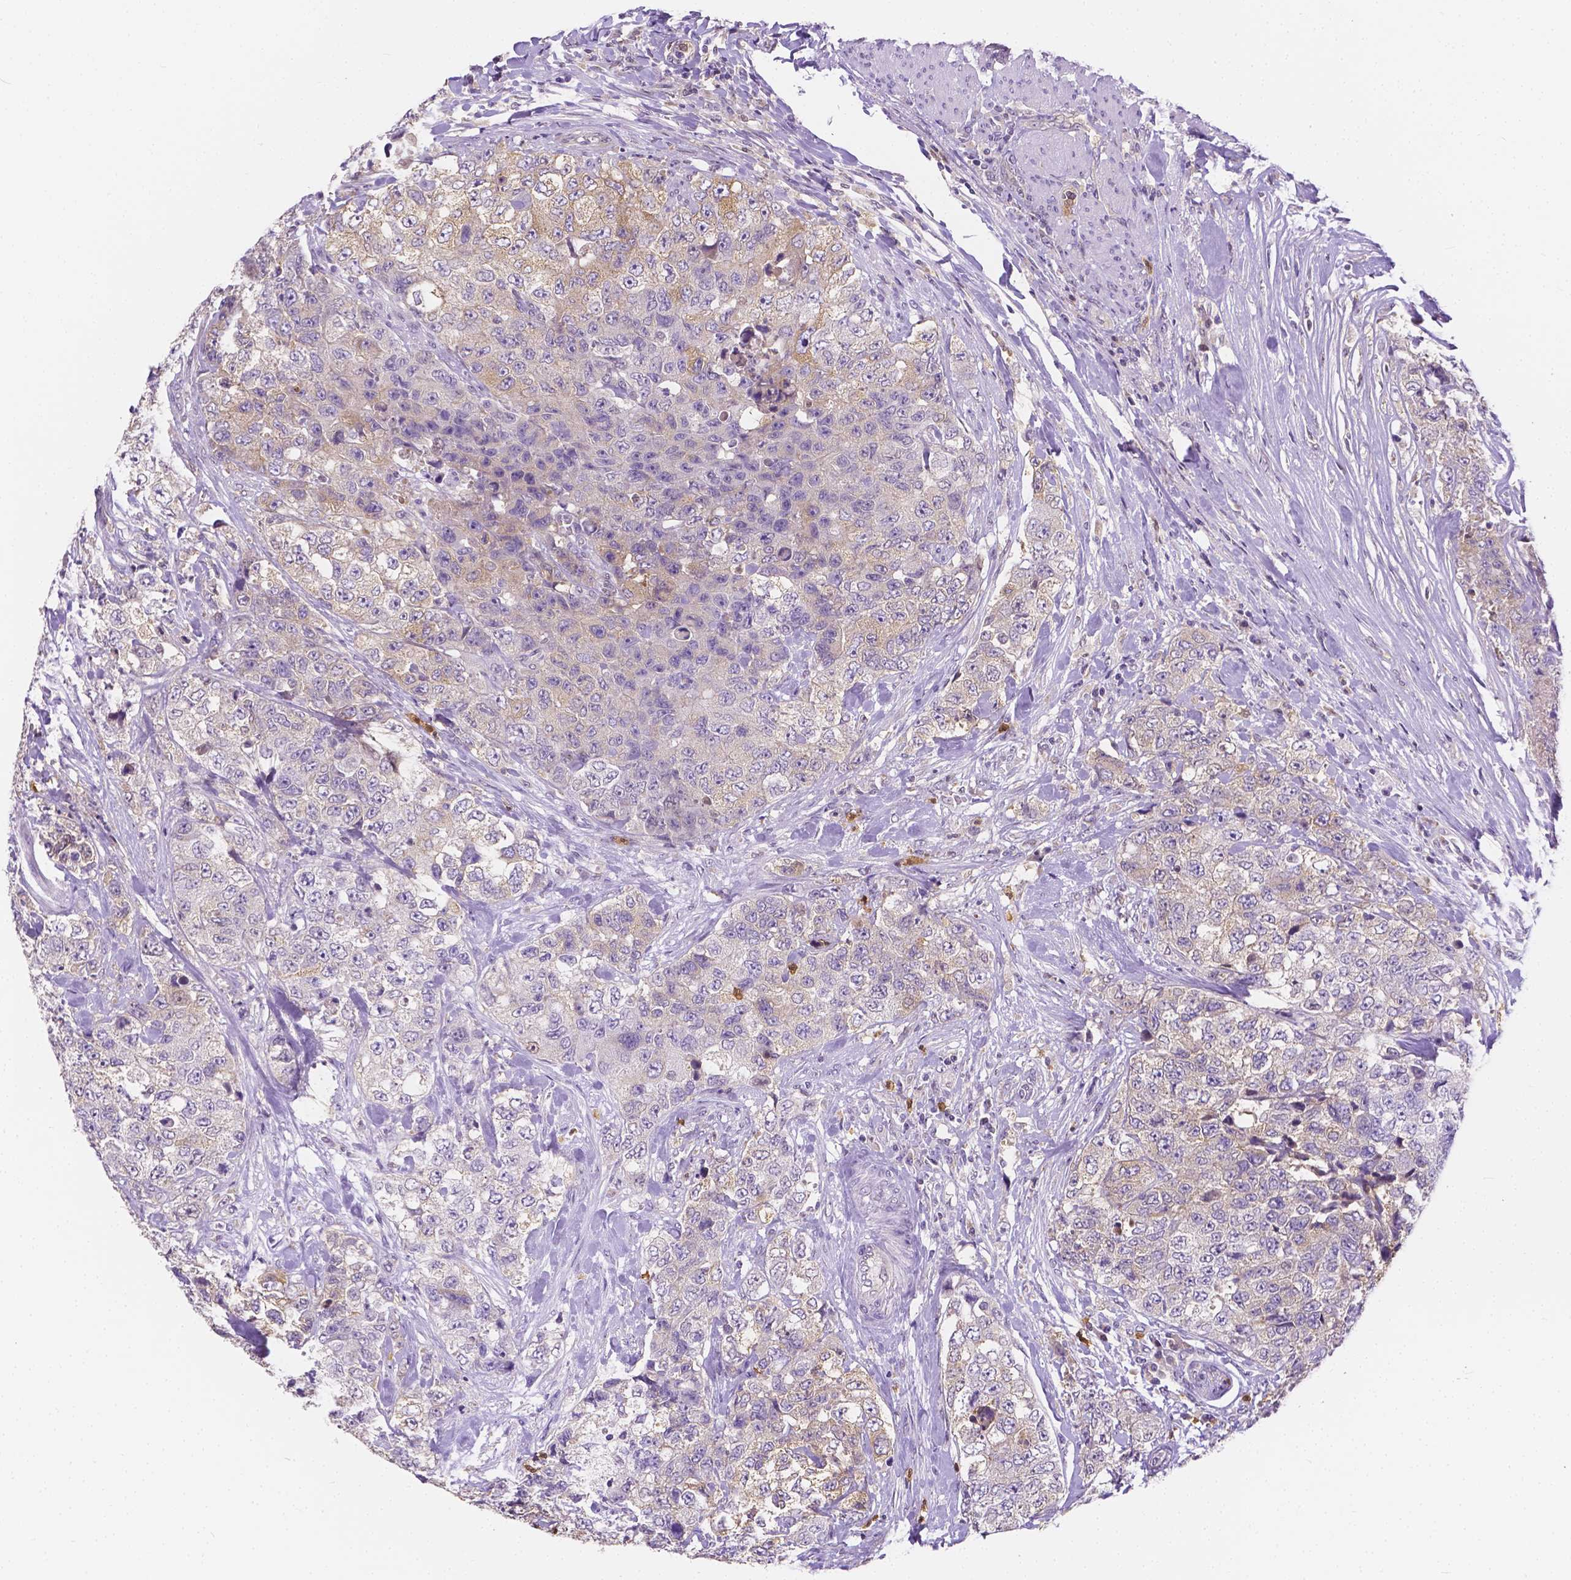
{"staining": {"intensity": "weak", "quantity": "<25%", "location": "cytoplasmic/membranous"}, "tissue": "urothelial cancer", "cell_type": "Tumor cells", "image_type": "cancer", "snomed": [{"axis": "morphology", "description": "Urothelial carcinoma, High grade"}, {"axis": "topography", "description": "Urinary bladder"}], "caption": "The histopathology image reveals no staining of tumor cells in urothelial cancer.", "gene": "ZNRD2", "patient": {"sex": "female", "age": 78}}